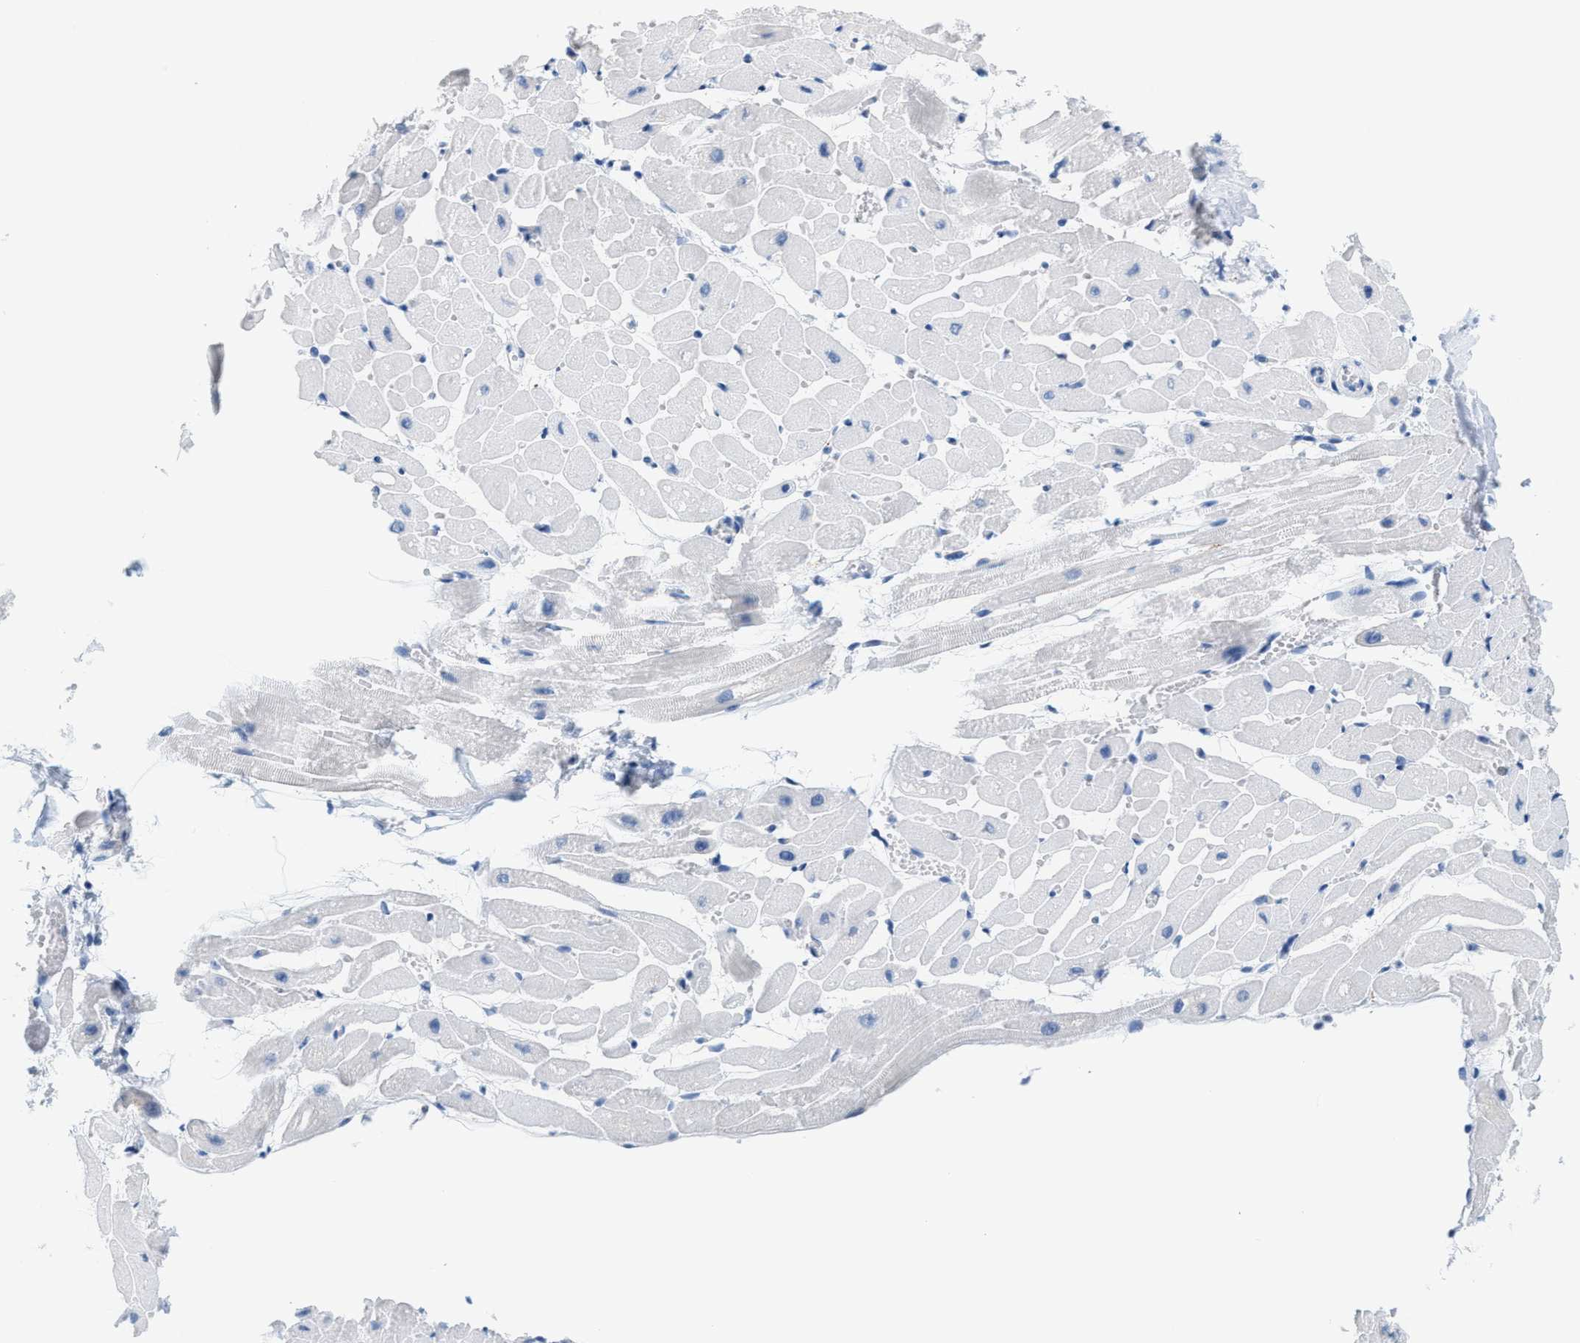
{"staining": {"intensity": "negative", "quantity": "none", "location": "none"}, "tissue": "heart muscle", "cell_type": "Cardiomyocytes", "image_type": "normal", "snomed": [{"axis": "morphology", "description": "Normal tissue, NOS"}, {"axis": "topography", "description": "Heart"}], "caption": "Cardiomyocytes show no significant expression in benign heart muscle. (Immunohistochemistry (ihc), brightfield microscopy, high magnification).", "gene": "KIFC3", "patient": {"sex": "male", "age": 45}}